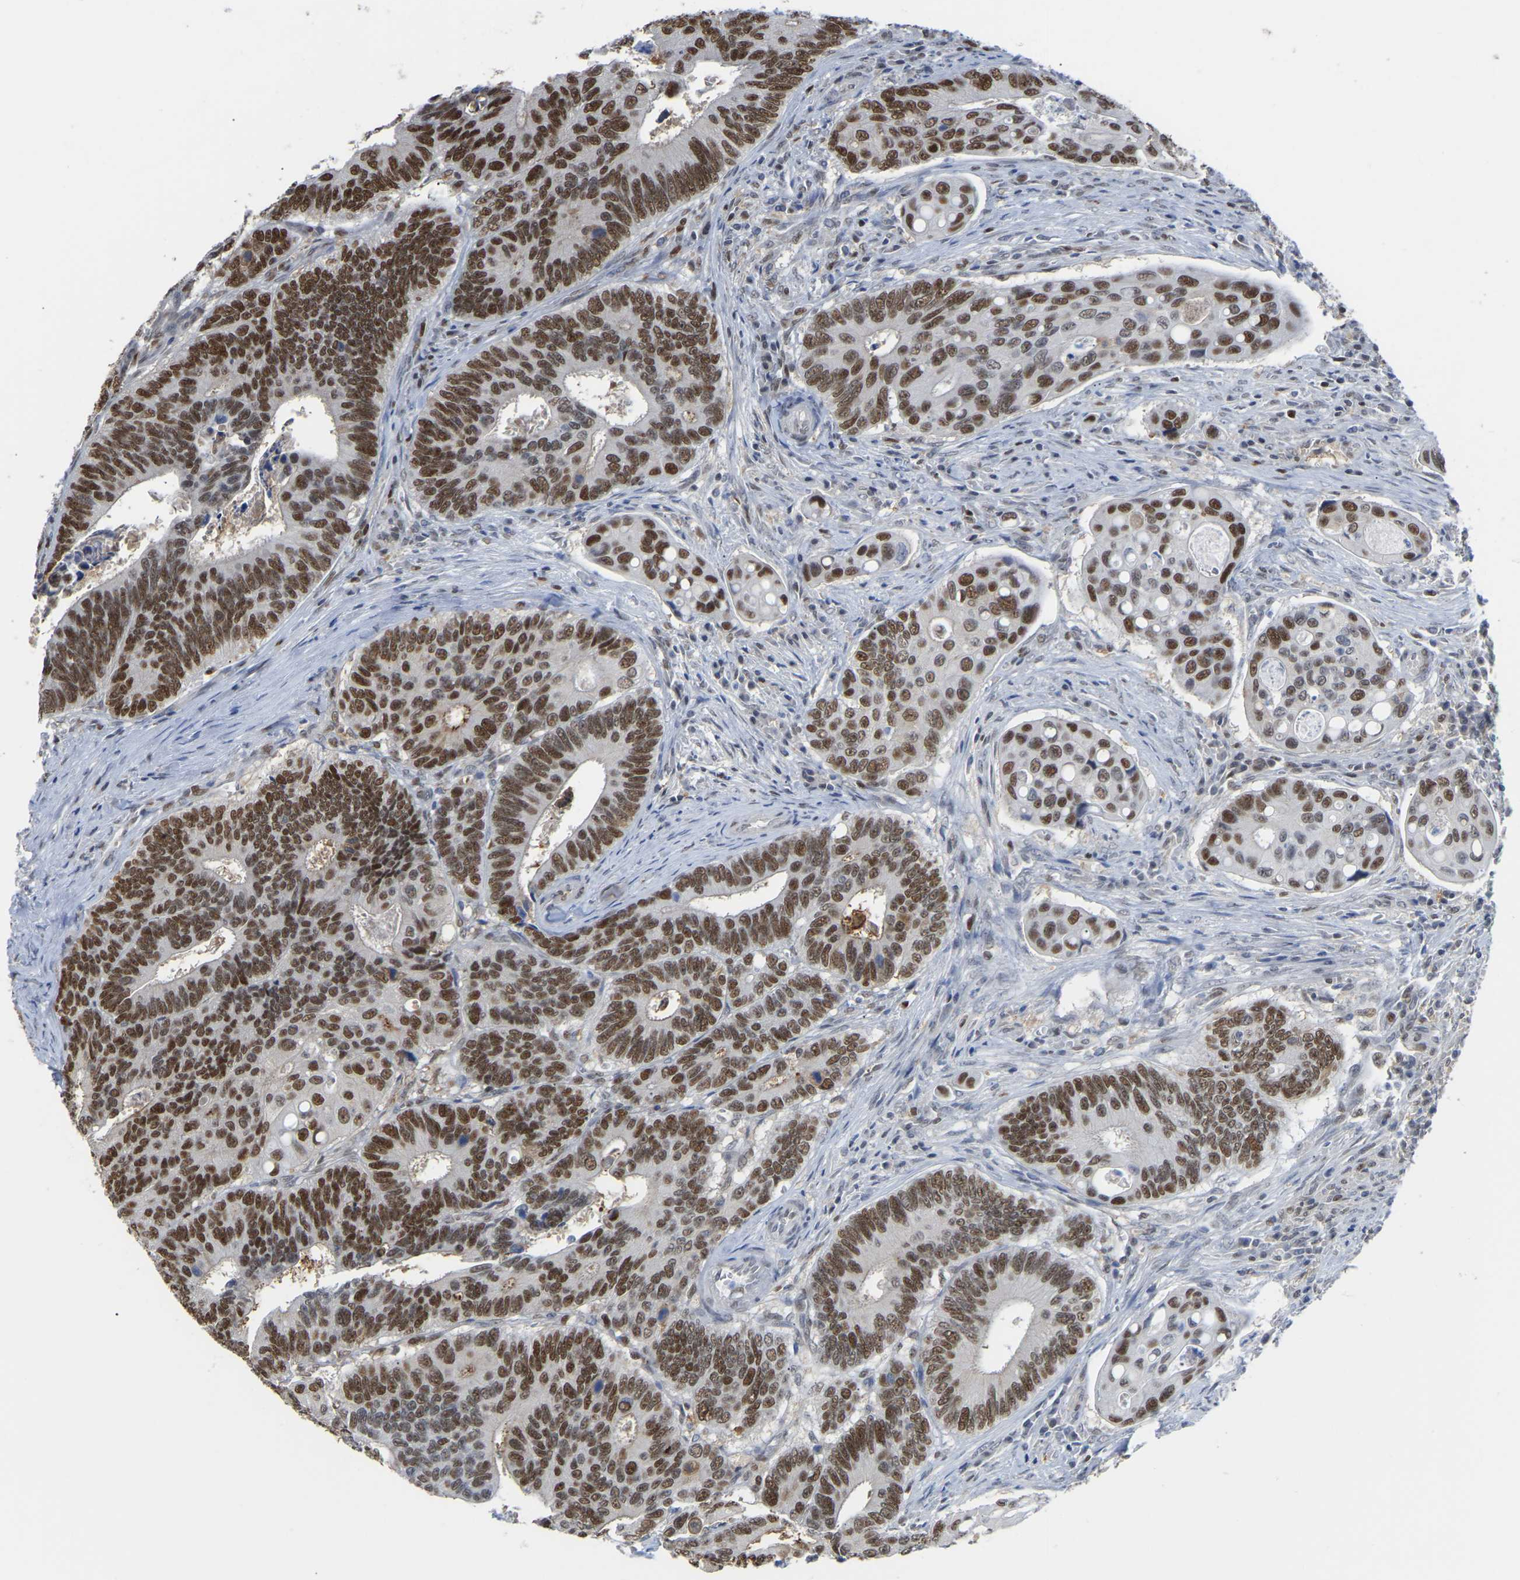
{"staining": {"intensity": "strong", "quantity": ">75%", "location": "nuclear"}, "tissue": "colorectal cancer", "cell_type": "Tumor cells", "image_type": "cancer", "snomed": [{"axis": "morphology", "description": "Inflammation, NOS"}, {"axis": "morphology", "description": "Adenocarcinoma, NOS"}, {"axis": "topography", "description": "Colon"}], "caption": "Strong nuclear expression for a protein is seen in approximately >75% of tumor cells of colorectal cancer using IHC.", "gene": "KLRG2", "patient": {"sex": "male", "age": 72}}